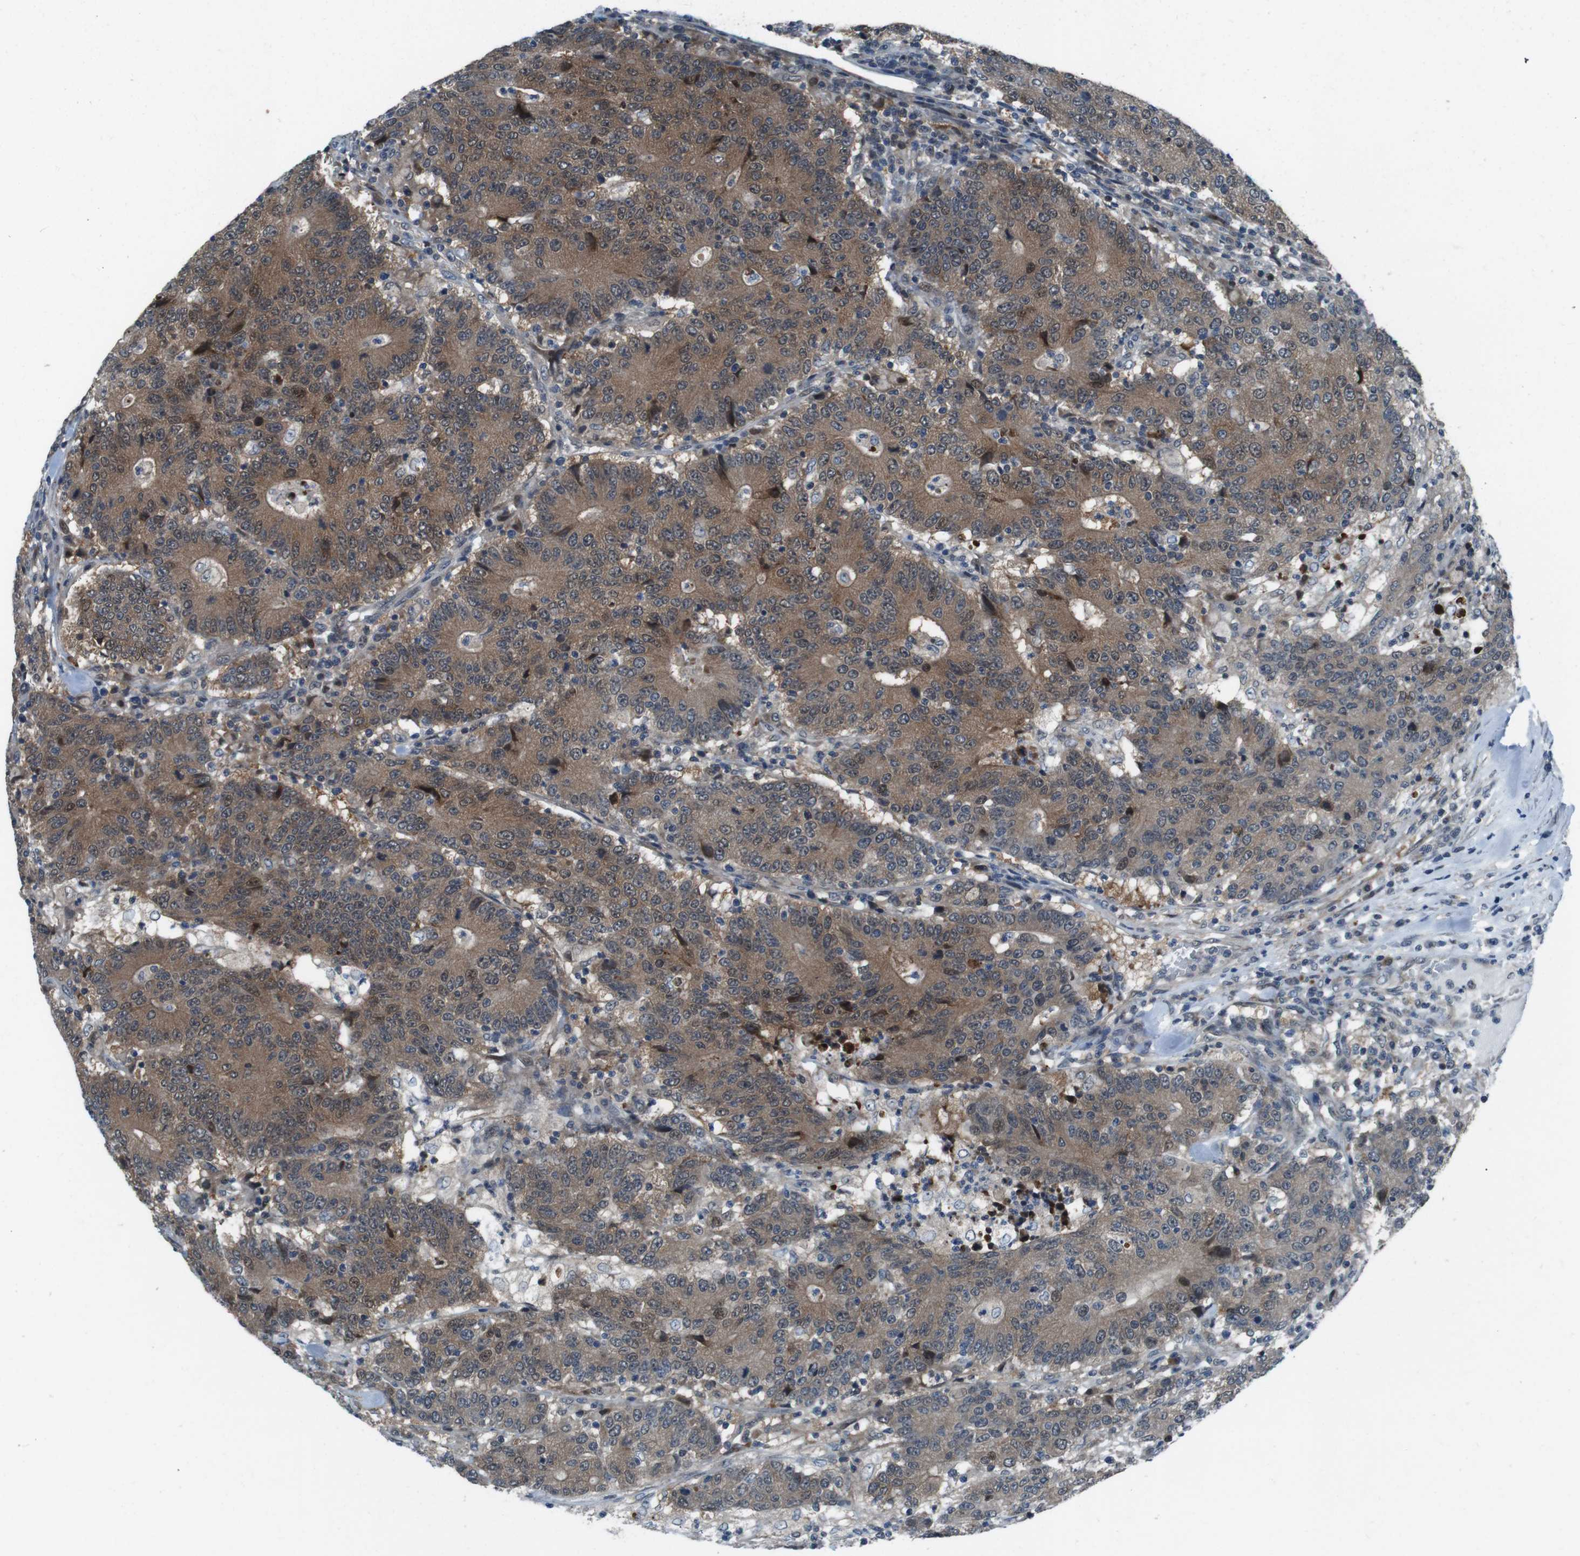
{"staining": {"intensity": "moderate", "quantity": ">75%", "location": "cytoplasmic/membranous,nuclear"}, "tissue": "colorectal cancer", "cell_type": "Tumor cells", "image_type": "cancer", "snomed": [{"axis": "morphology", "description": "Normal tissue, NOS"}, {"axis": "morphology", "description": "Adenocarcinoma, NOS"}, {"axis": "topography", "description": "Colon"}], "caption": "This image demonstrates colorectal adenocarcinoma stained with IHC to label a protein in brown. The cytoplasmic/membranous and nuclear of tumor cells show moderate positivity for the protein. Nuclei are counter-stained blue.", "gene": "LRP5", "patient": {"sex": "female", "age": 75}}